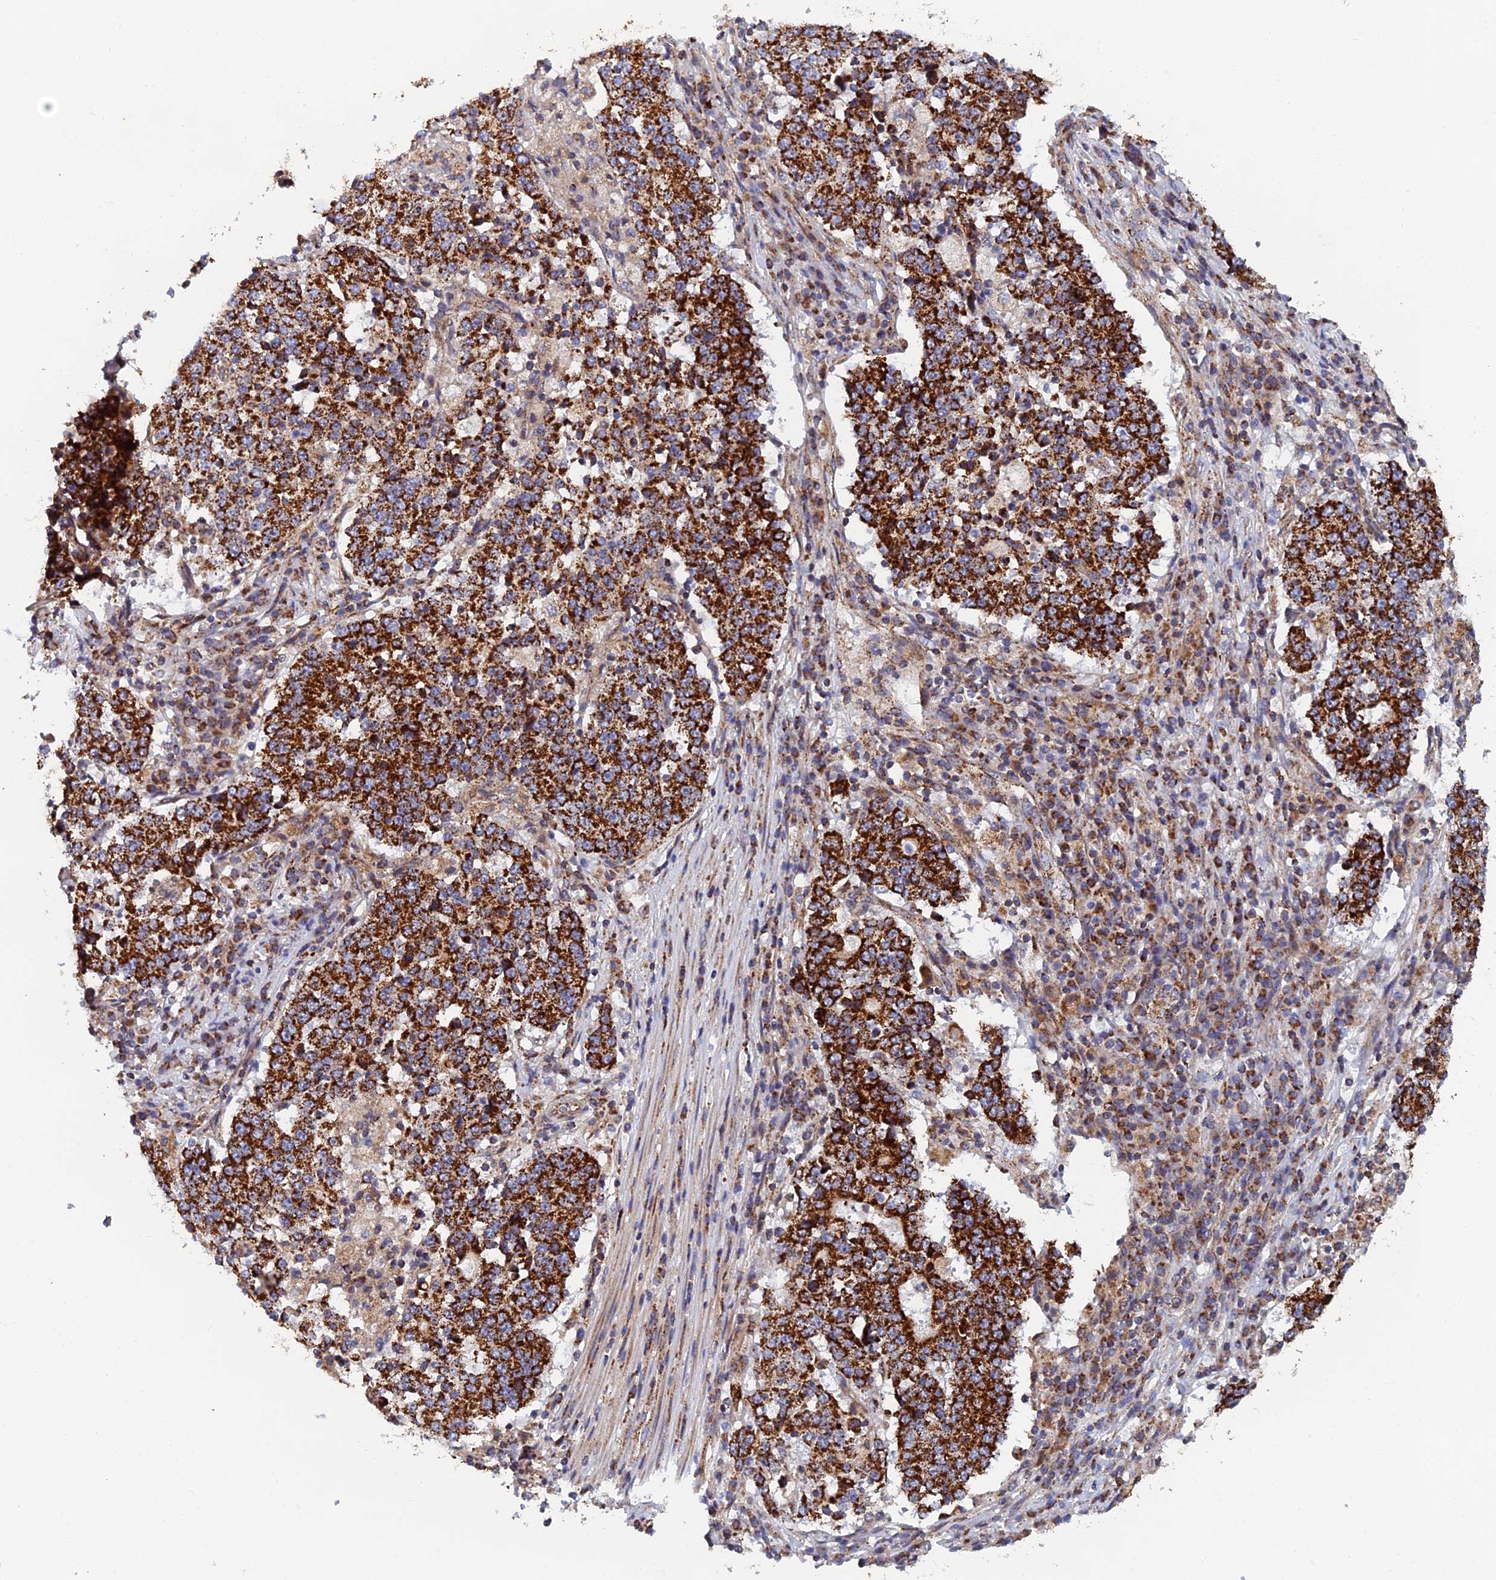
{"staining": {"intensity": "strong", "quantity": ">75%", "location": "cytoplasmic/membranous"}, "tissue": "stomach cancer", "cell_type": "Tumor cells", "image_type": "cancer", "snomed": [{"axis": "morphology", "description": "Adenocarcinoma, NOS"}, {"axis": "topography", "description": "Stomach"}], "caption": "Adenocarcinoma (stomach) stained with immunohistochemistry shows strong cytoplasmic/membranous staining in approximately >75% of tumor cells.", "gene": "MRPS9", "patient": {"sex": "male", "age": 59}}